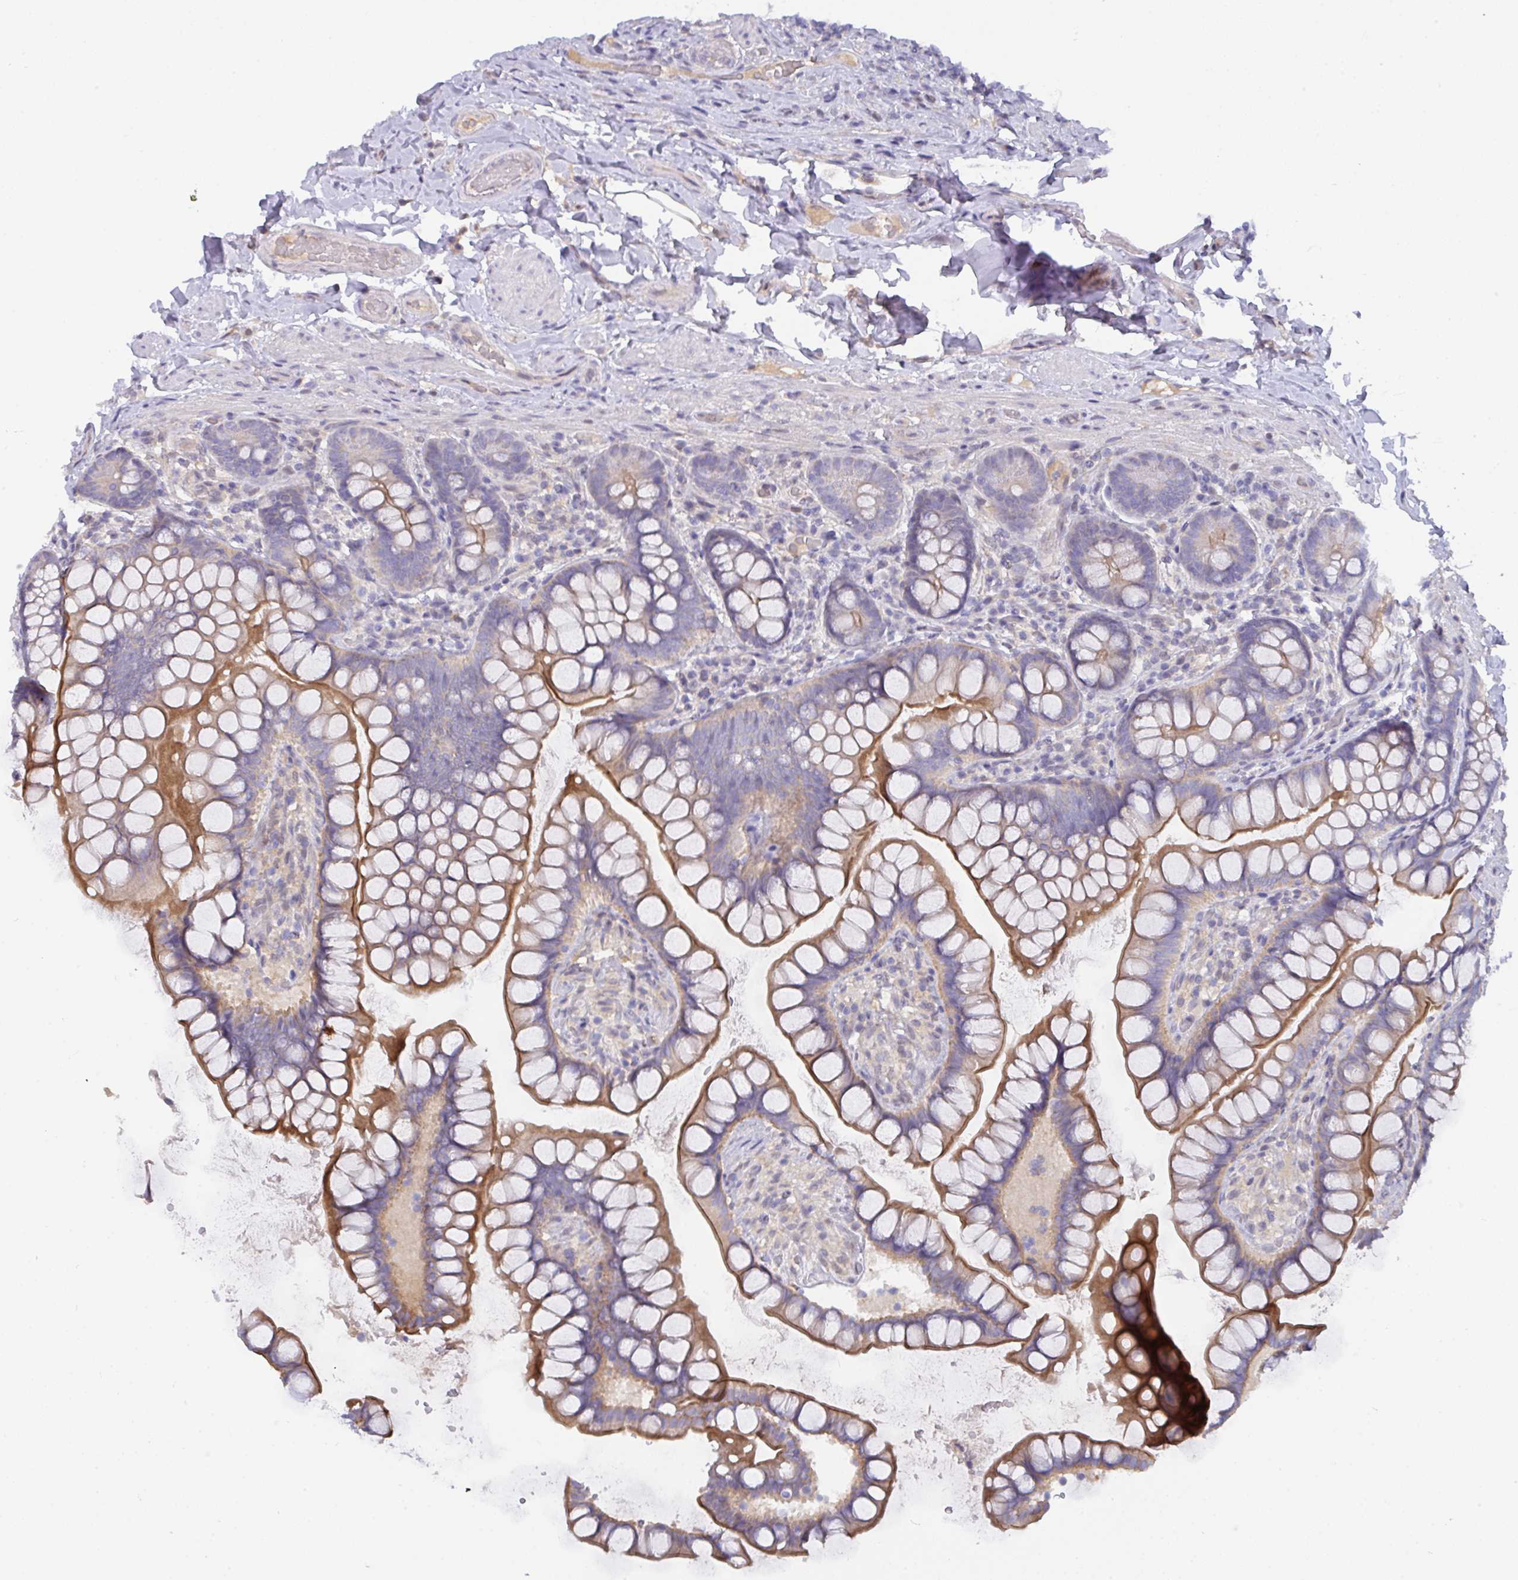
{"staining": {"intensity": "moderate", "quantity": ">75%", "location": "cytoplasmic/membranous"}, "tissue": "small intestine", "cell_type": "Glandular cells", "image_type": "normal", "snomed": [{"axis": "morphology", "description": "Normal tissue, NOS"}, {"axis": "topography", "description": "Small intestine"}], "caption": "Immunohistochemical staining of normal small intestine reveals moderate cytoplasmic/membranous protein staining in about >75% of glandular cells. The staining is performed using DAB (3,3'-diaminobenzidine) brown chromogen to label protein expression. The nuclei are counter-stained blue using hematoxylin.", "gene": "L3HYPDH", "patient": {"sex": "male", "age": 70}}